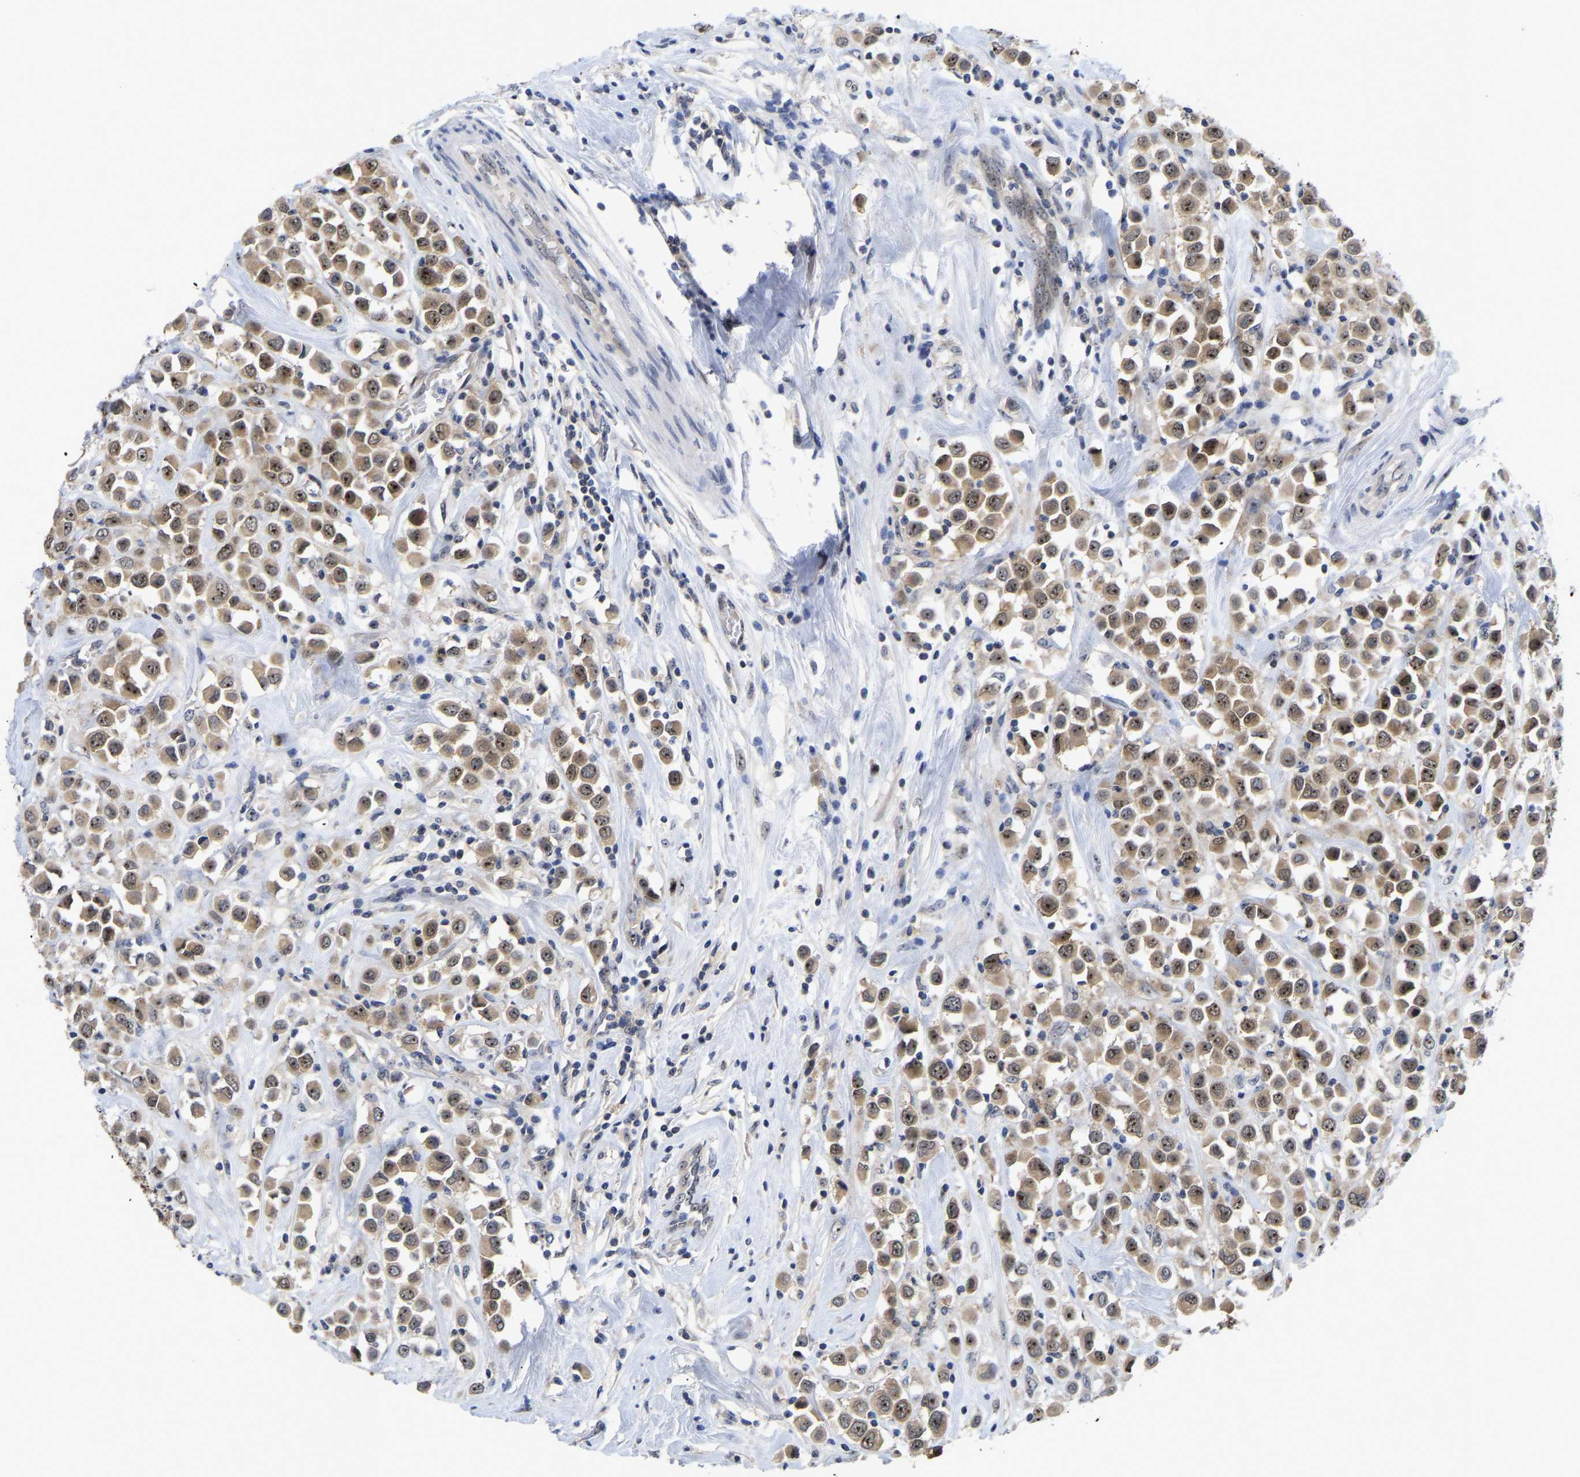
{"staining": {"intensity": "moderate", "quantity": ">75%", "location": "cytoplasmic/membranous,nuclear"}, "tissue": "breast cancer", "cell_type": "Tumor cells", "image_type": "cancer", "snomed": [{"axis": "morphology", "description": "Duct carcinoma"}, {"axis": "topography", "description": "Breast"}], "caption": "Breast cancer (invasive ductal carcinoma) stained with DAB (3,3'-diaminobenzidine) immunohistochemistry displays medium levels of moderate cytoplasmic/membranous and nuclear positivity in approximately >75% of tumor cells.", "gene": "NLE1", "patient": {"sex": "female", "age": 61}}